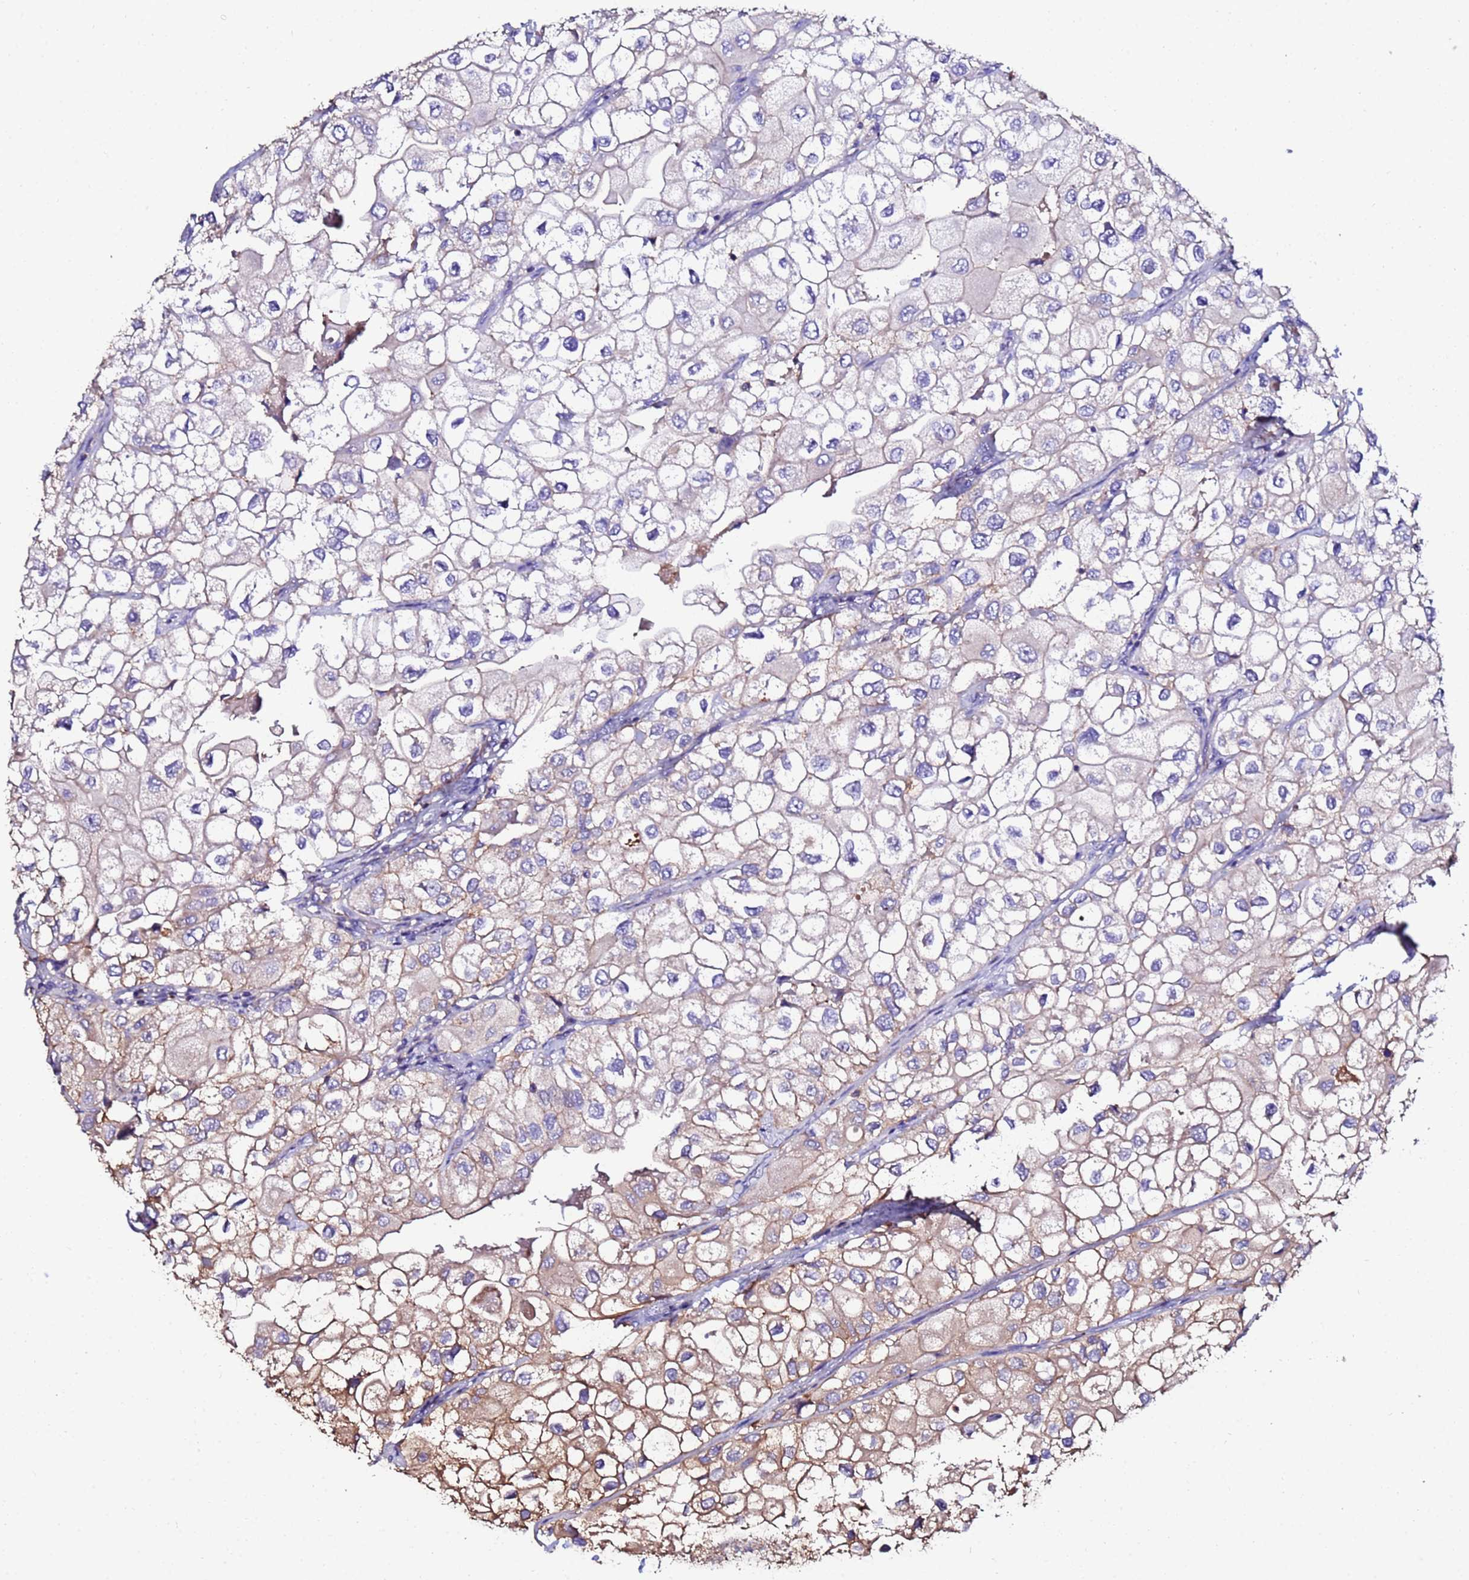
{"staining": {"intensity": "moderate", "quantity": "<25%", "location": "cytoplasmic/membranous"}, "tissue": "urothelial cancer", "cell_type": "Tumor cells", "image_type": "cancer", "snomed": [{"axis": "morphology", "description": "Urothelial carcinoma, High grade"}, {"axis": "topography", "description": "Urinary bladder"}], "caption": "The micrograph reveals a brown stain indicating the presence of a protein in the cytoplasmic/membranous of tumor cells in urothelial cancer.", "gene": "POTEE", "patient": {"sex": "male", "age": 64}}